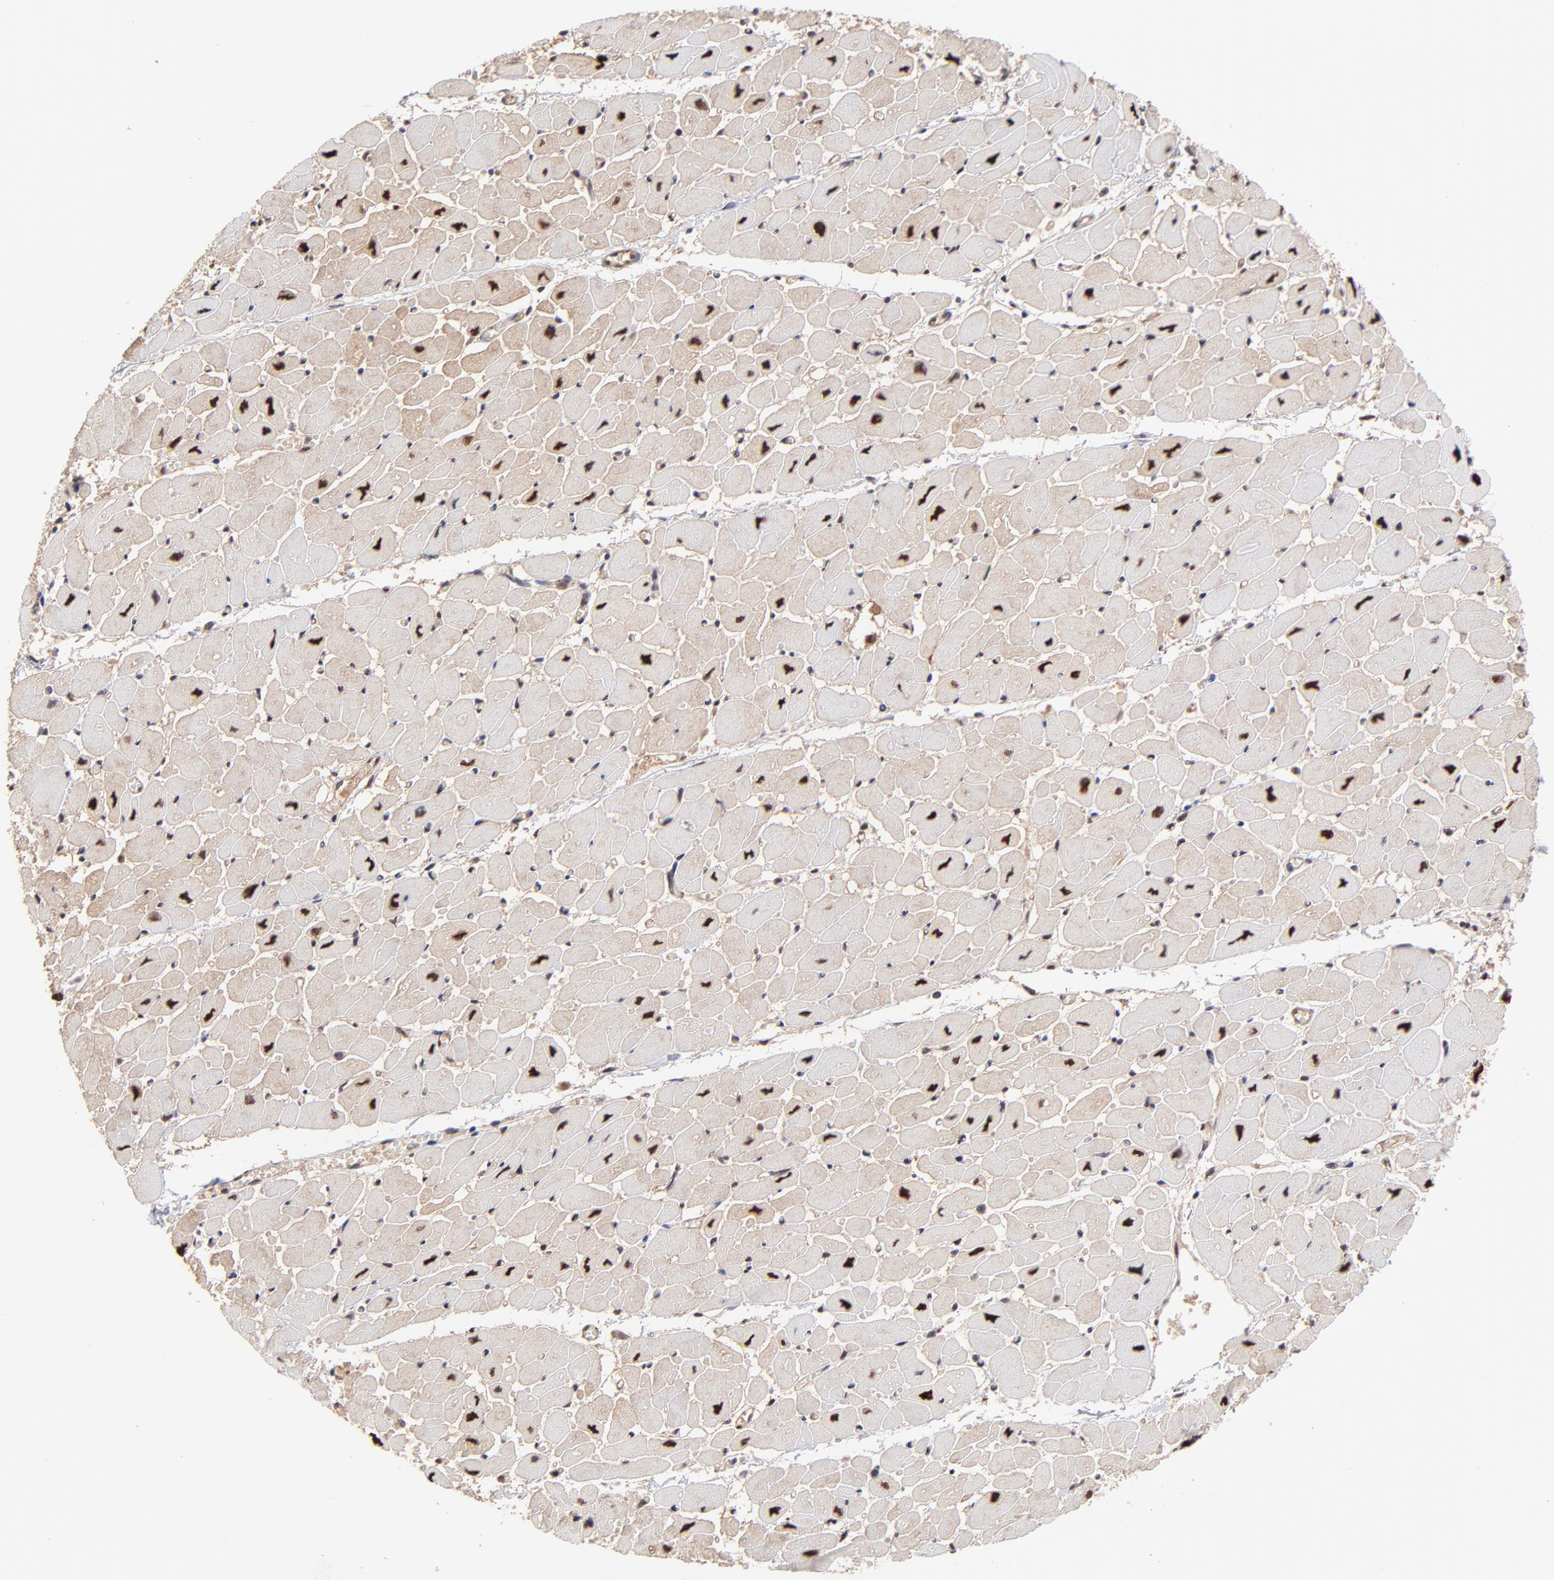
{"staining": {"intensity": "moderate", "quantity": ">75%", "location": "cytoplasmic/membranous,nuclear"}, "tissue": "heart muscle", "cell_type": "Cardiomyocytes", "image_type": "normal", "snomed": [{"axis": "morphology", "description": "Normal tissue, NOS"}, {"axis": "topography", "description": "Heart"}], "caption": "DAB (3,3'-diaminobenzidine) immunohistochemical staining of normal heart muscle reveals moderate cytoplasmic/membranous,nuclear protein expression in approximately >75% of cardiomyocytes.", "gene": "PSMA6", "patient": {"sex": "female", "age": 54}}